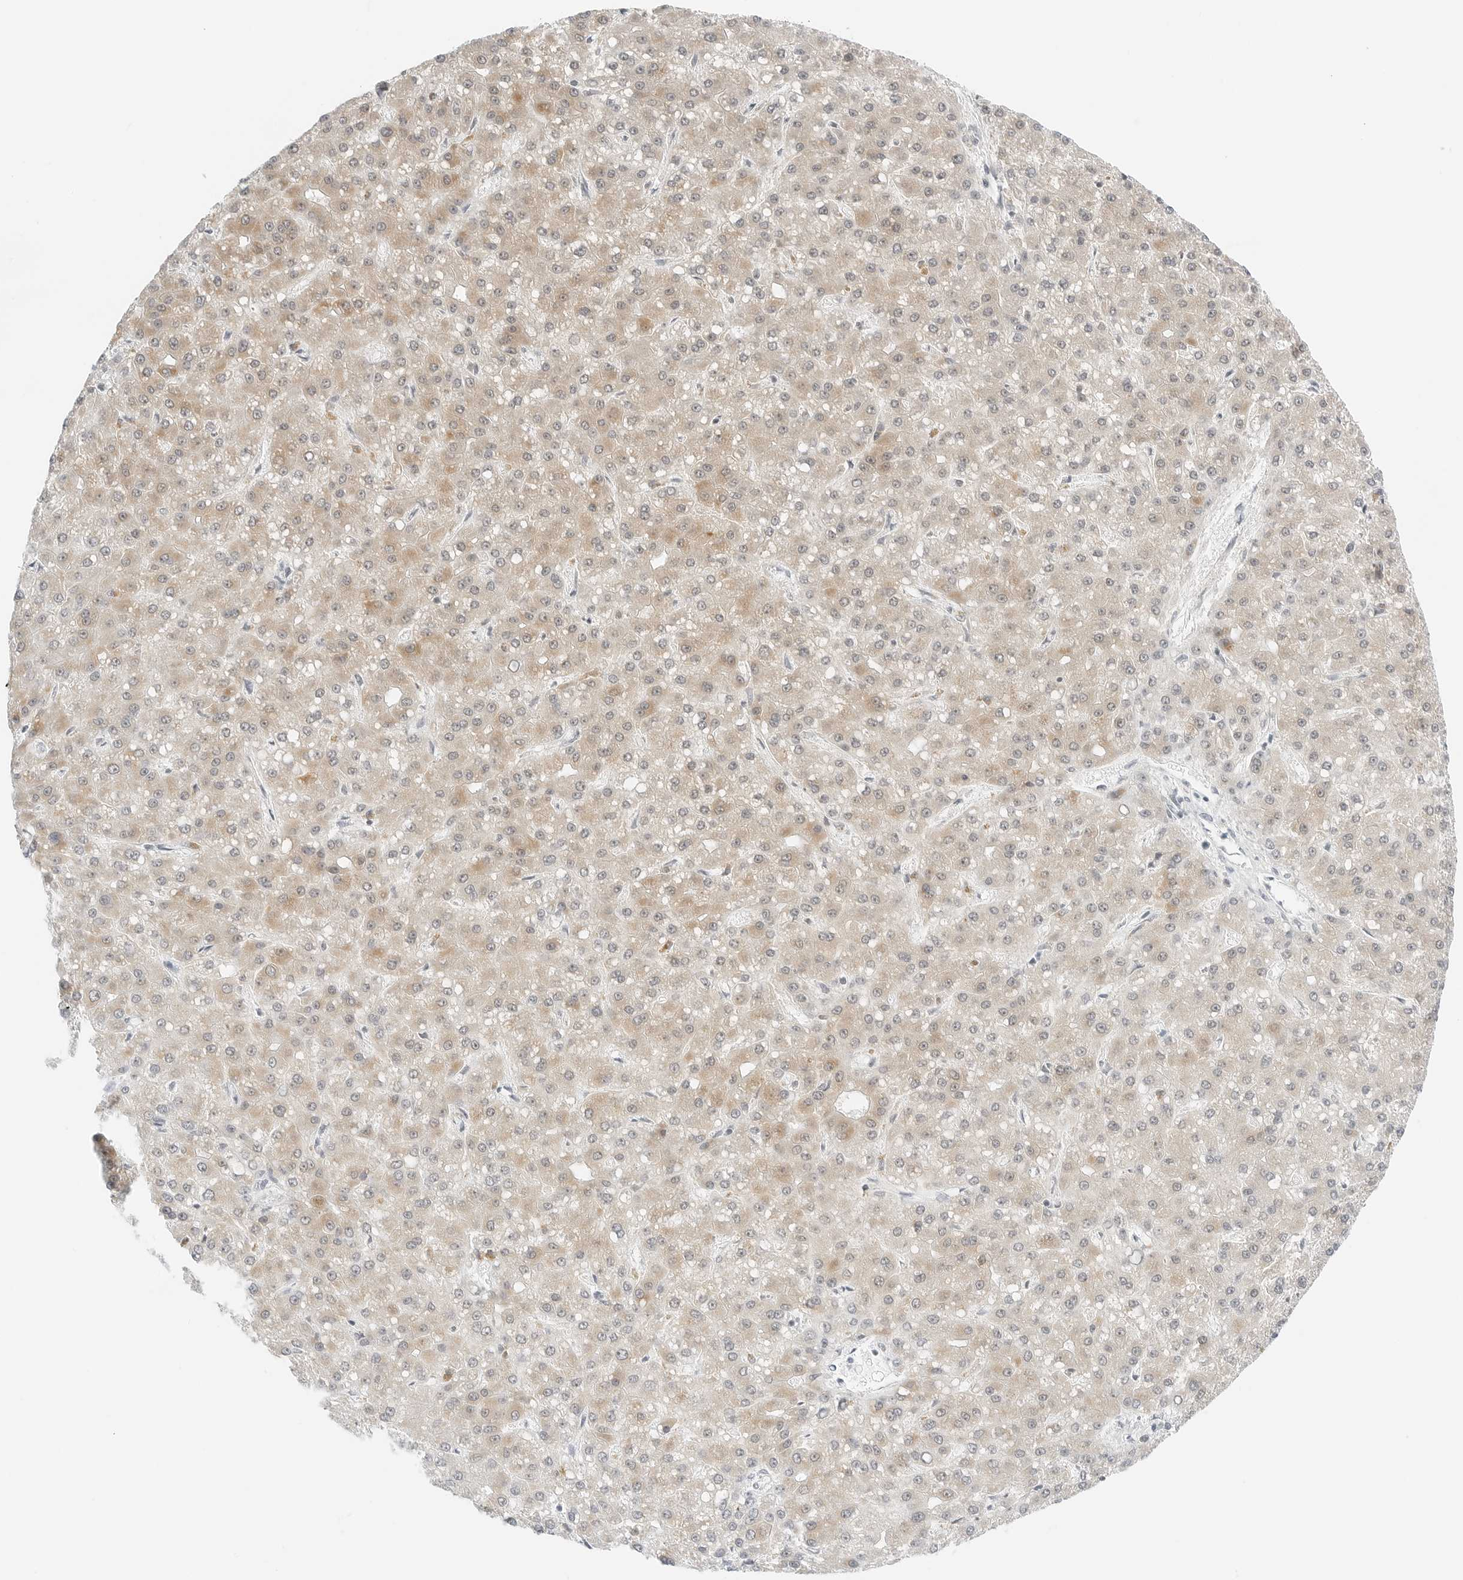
{"staining": {"intensity": "weak", "quantity": ">75%", "location": "cytoplasmic/membranous"}, "tissue": "liver cancer", "cell_type": "Tumor cells", "image_type": "cancer", "snomed": [{"axis": "morphology", "description": "Carcinoma, Hepatocellular, NOS"}, {"axis": "topography", "description": "Liver"}], "caption": "Immunohistochemistry (IHC) staining of liver cancer, which reveals low levels of weak cytoplasmic/membranous expression in about >75% of tumor cells indicating weak cytoplasmic/membranous protein expression. The staining was performed using DAB (3,3'-diaminobenzidine) (brown) for protein detection and nuclei were counterstained in hematoxylin (blue).", "gene": "CCSAP", "patient": {"sex": "male", "age": 67}}